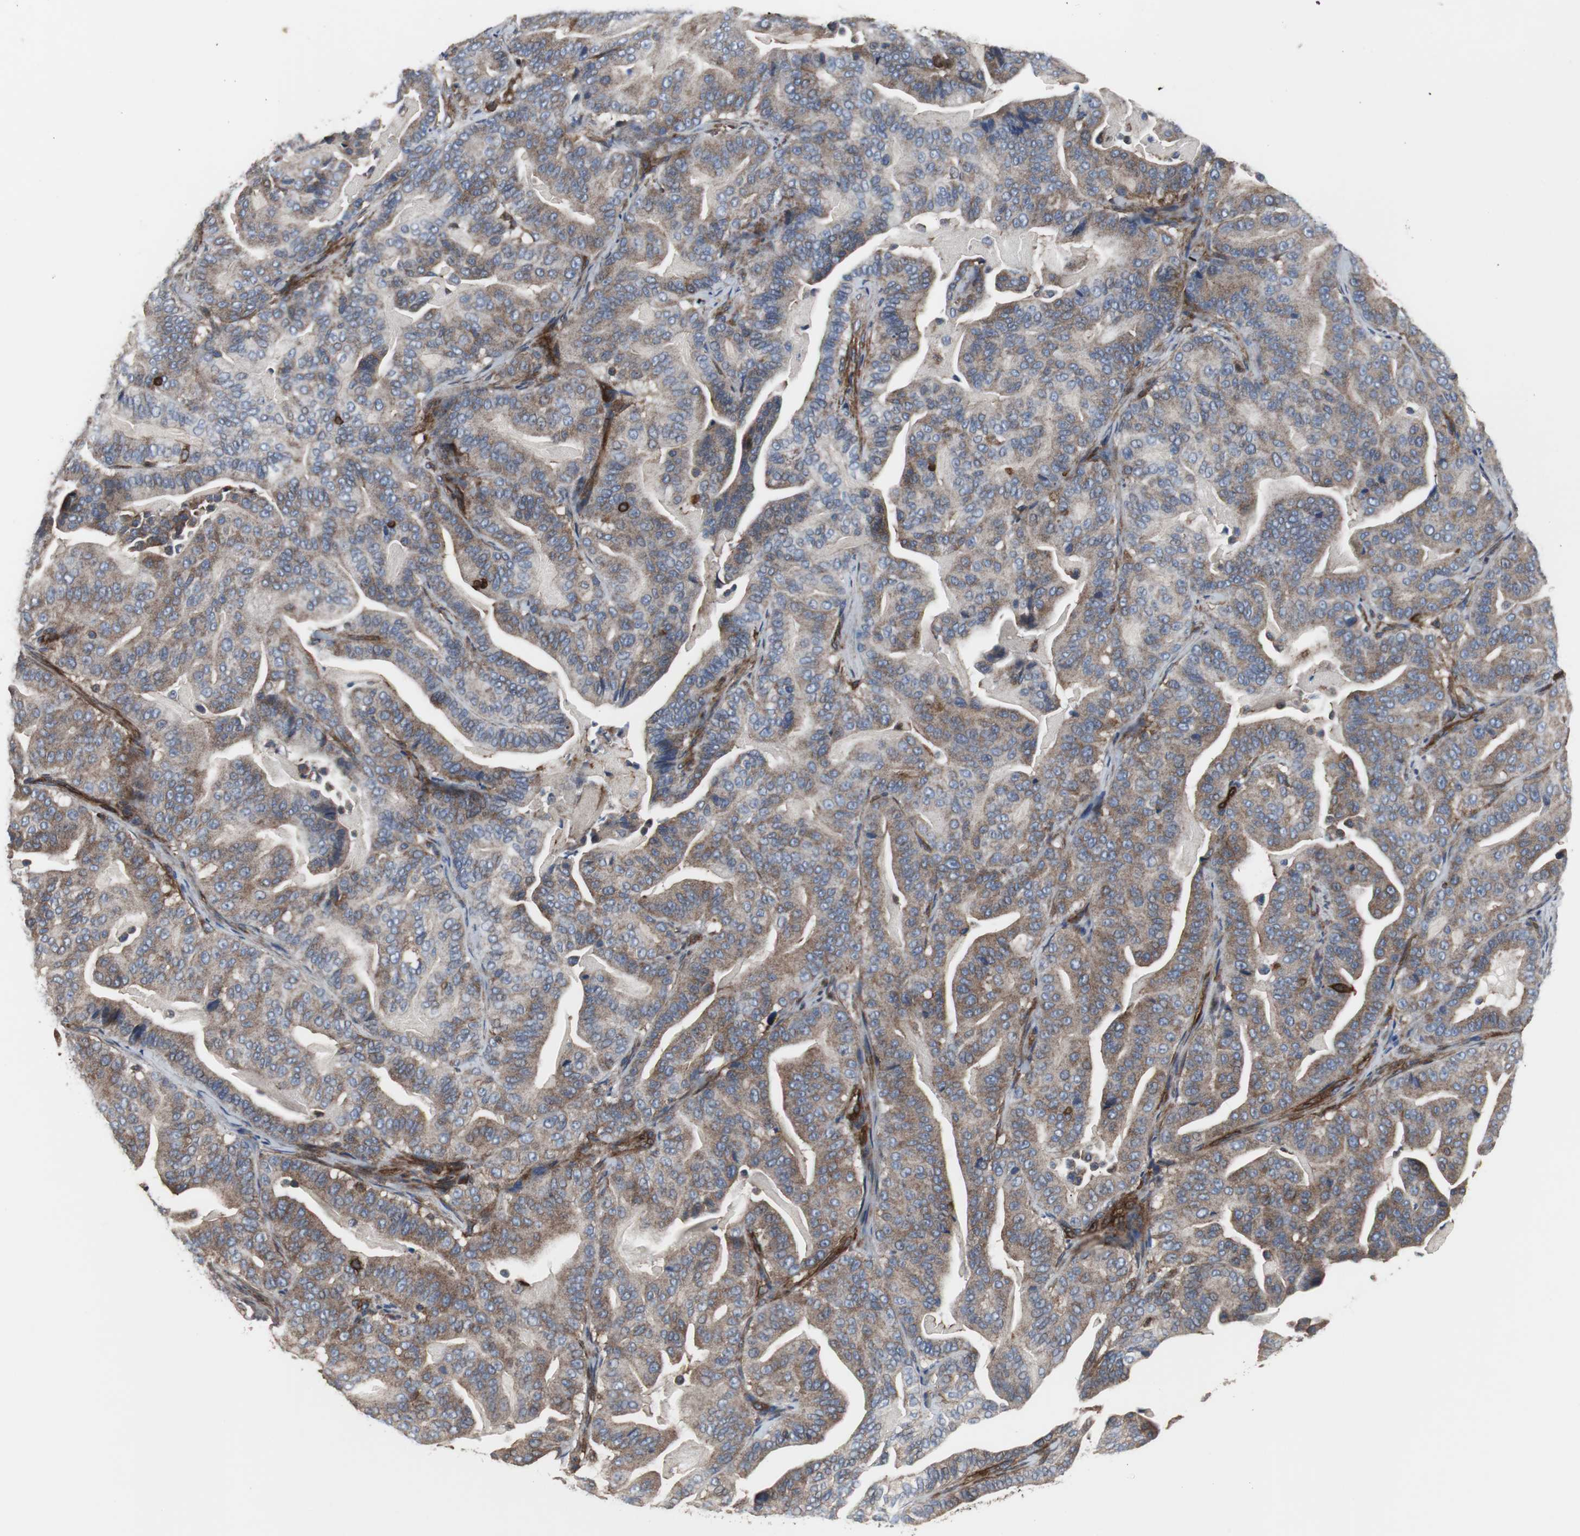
{"staining": {"intensity": "weak", "quantity": ">75%", "location": "cytoplasmic/membranous"}, "tissue": "pancreatic cancer", "cell_type": "Tumor cells", "image_type": "cancer", "snomed": [{"axis": "morphology", "description": "Adenocarcinoma, NOS"}, {"axis": "topography", "description": "Pancreas"}], "caption": "IHC staining of adenocarcinoma (pancreatic), which demonstrates low levels of weak cytoplasmic/membranous expression in approximately >75% of tumor cells indicating weak cytoplasmic/membranous protein expression. The staining was performed using DAB (brown) for protein detection and nuclei were counterstained in hematoxylin (blue).", "gene": "PLCG2", "patient": {"sex": "male", "age": 63}}